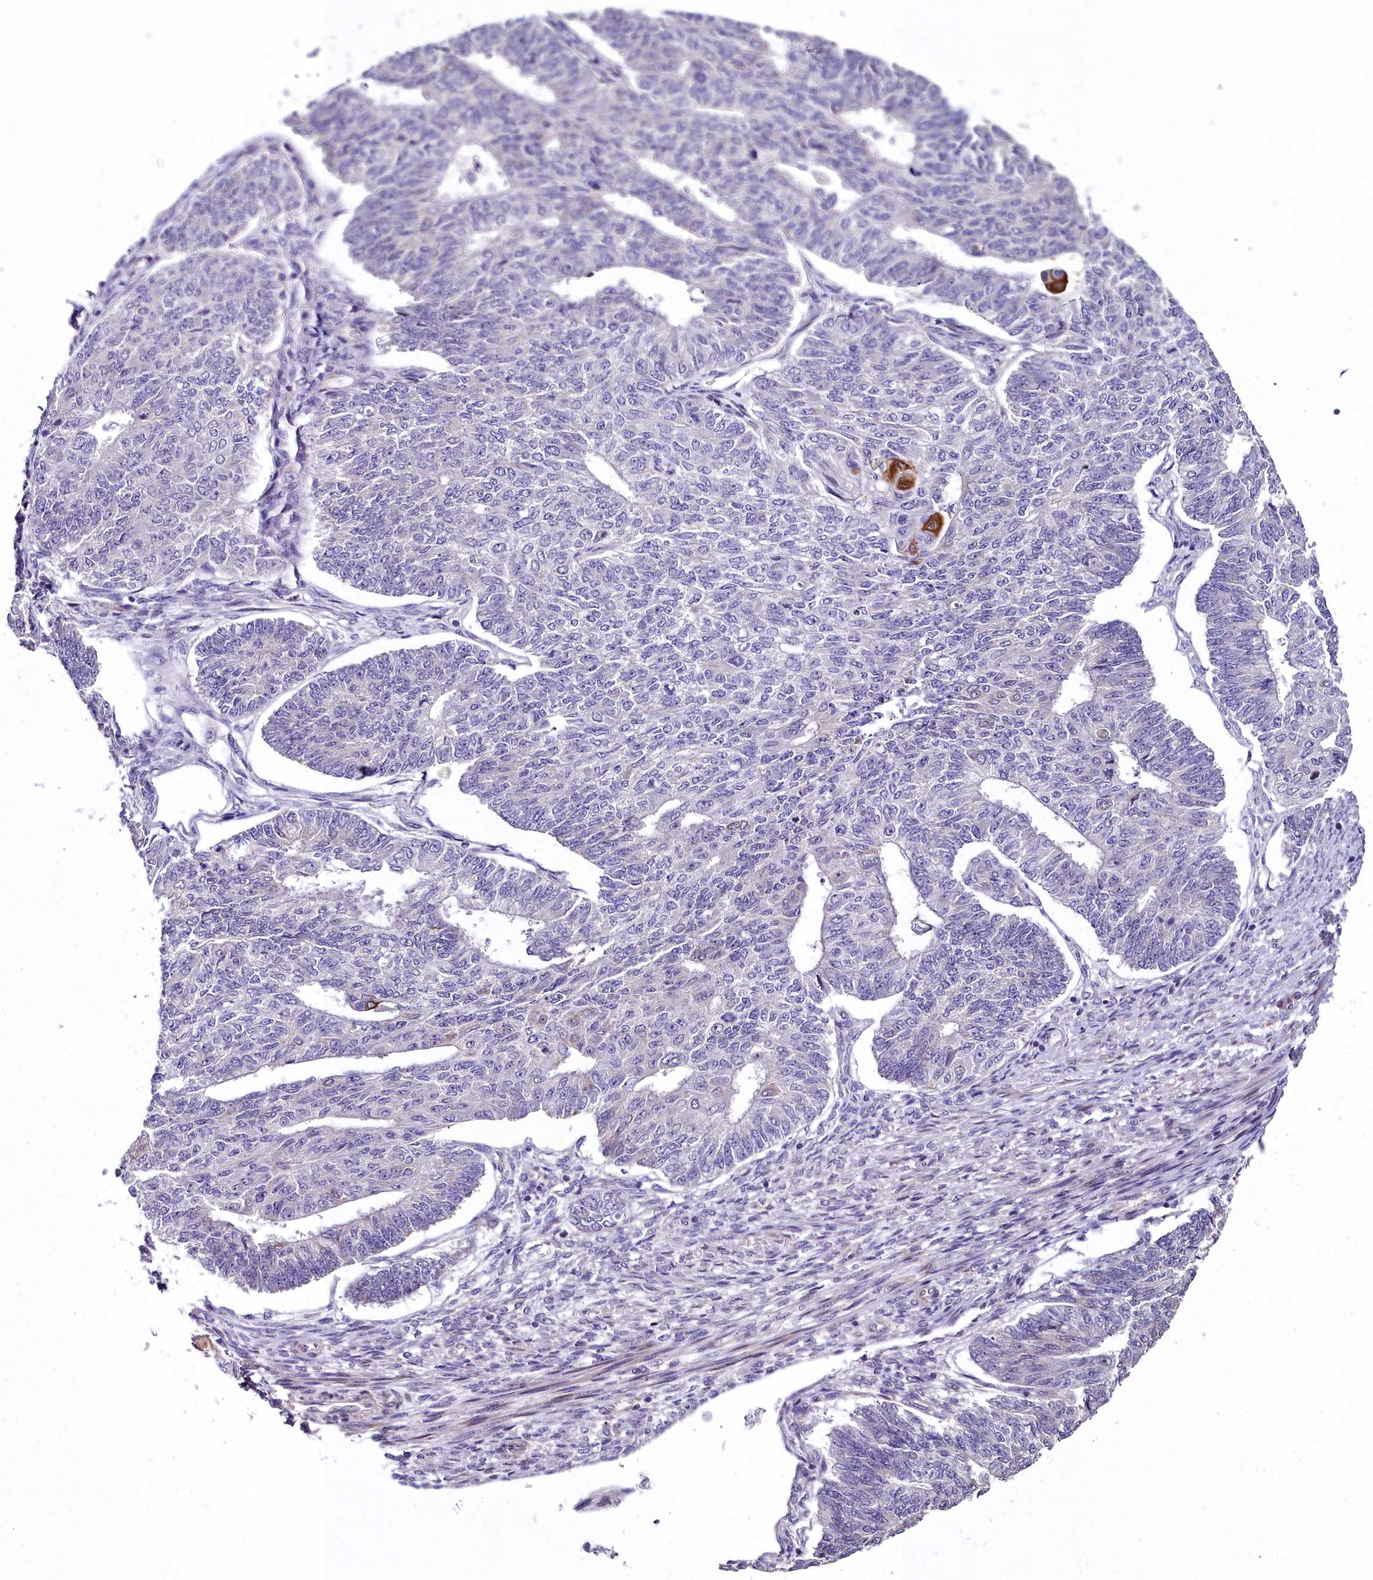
{"staining": {"intensity": "negative", "quantity": "none", "location": "none"}, "tissue": "endometrial cancer", "cell_type": "Tumor cells", "image_type": "cancer", "snomed": [{"axis": "morphology", "description": "Adenocarcinoma, NOS"}, {"axis": "topography", "description": "Endometrium"}], "caption": "Protein analysis of endometrial cancer shows no significant positivity in tumor cells.", "gene": "AP1M1", "patient": {"sex": "female", "age": 32}}